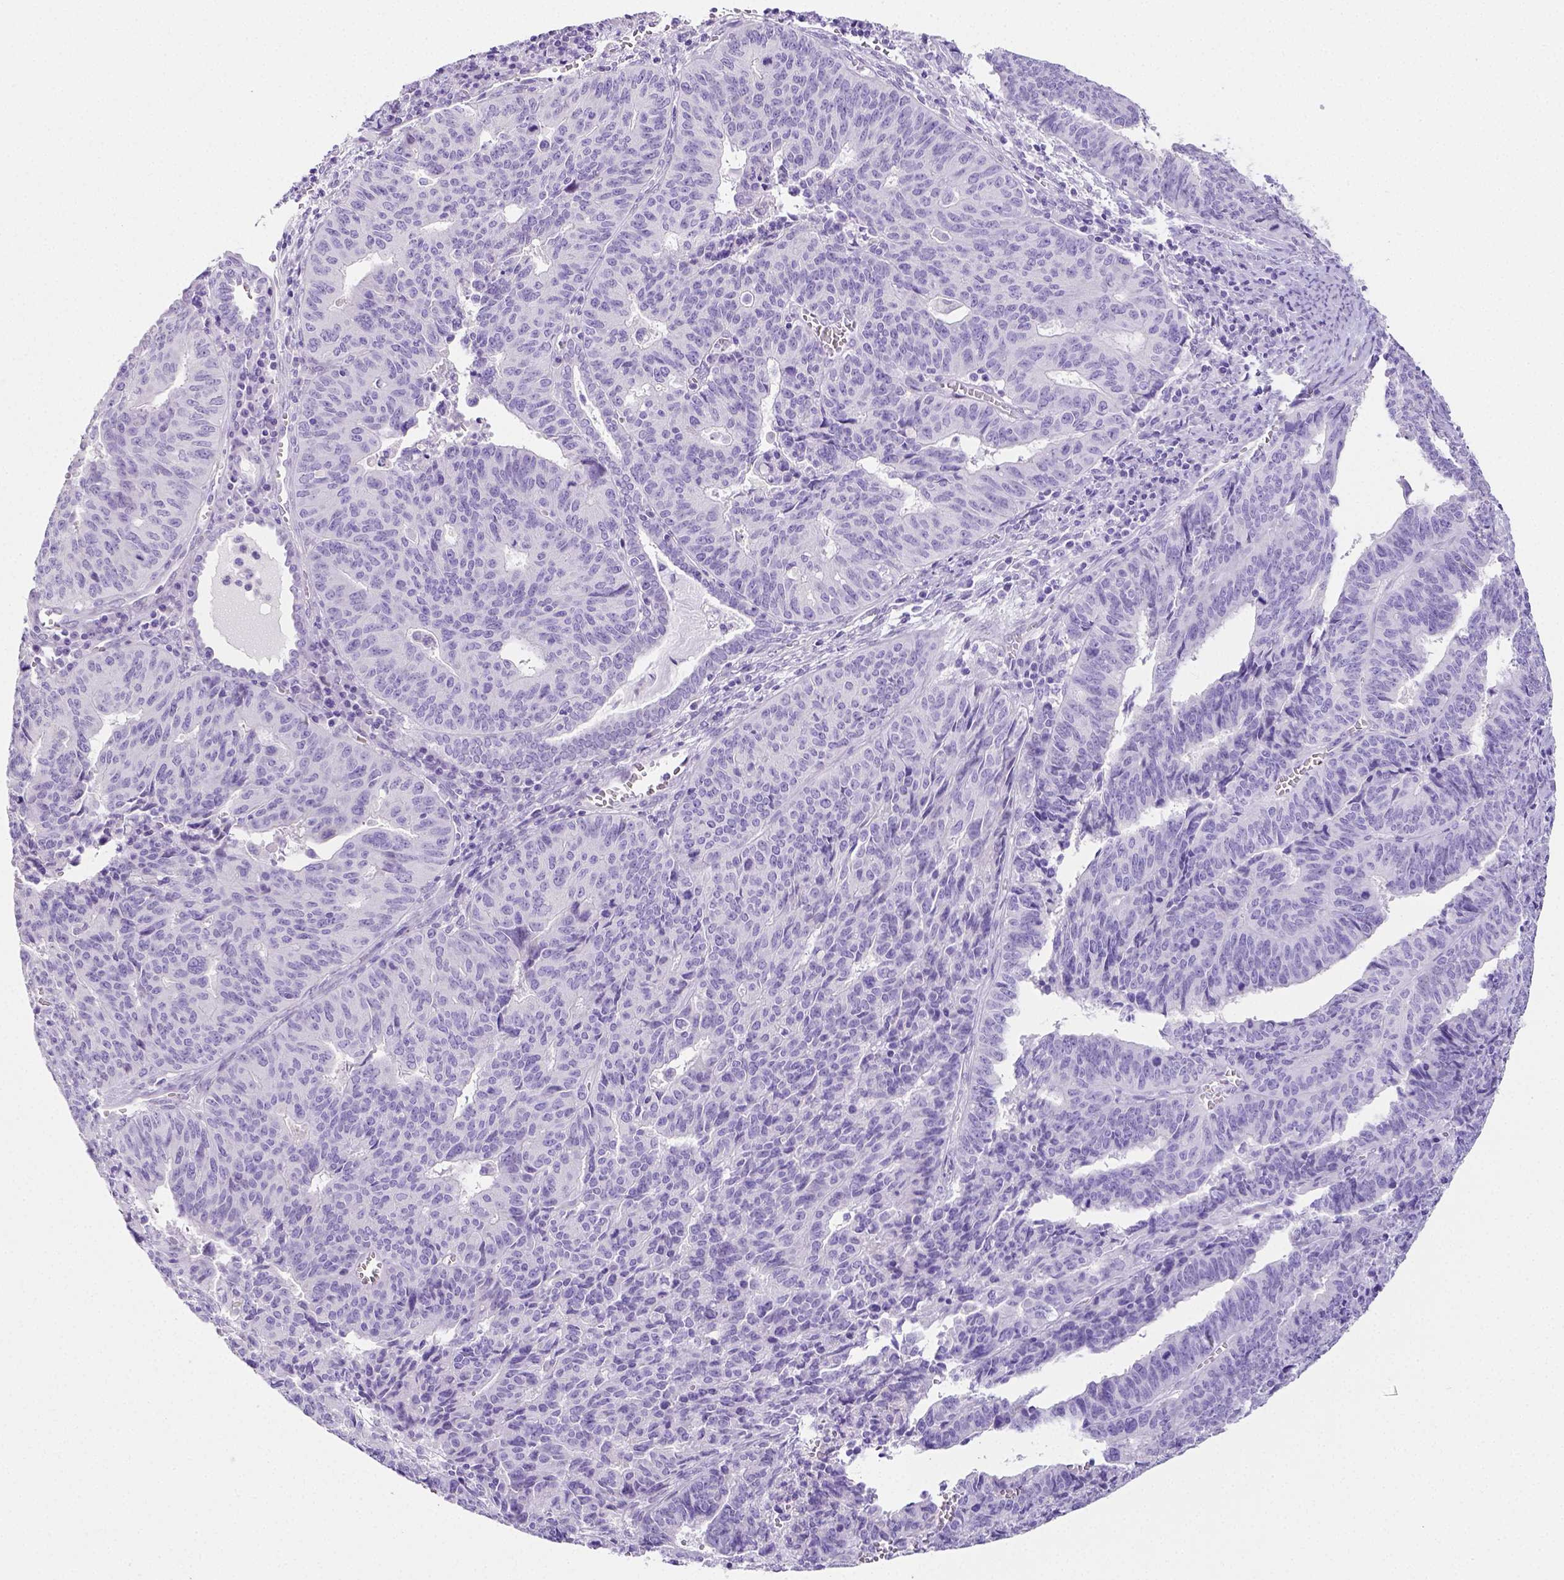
{"staining": {"intensity": "negative", "quantity": "none", "location": "none"}, "tissue": "endometrial cancer", "cell_type": "Tumor cells", "image_type": "cancer", "snomed": [{"axis": "morphology", "description": "Adenocarcinoma, NOS"}, {"axis": "topography", "description": "Endometrium"}], "caption": "High magnification brightfield microscopy of endometrial cancer (adenocarcinoma) stained with DAB (brown) and counterstained with hematoxylin (blue): tumor cells show no significant positivity.", "gene": "ARHGAP36", "patient": {"sex": "female", "age": 65}}